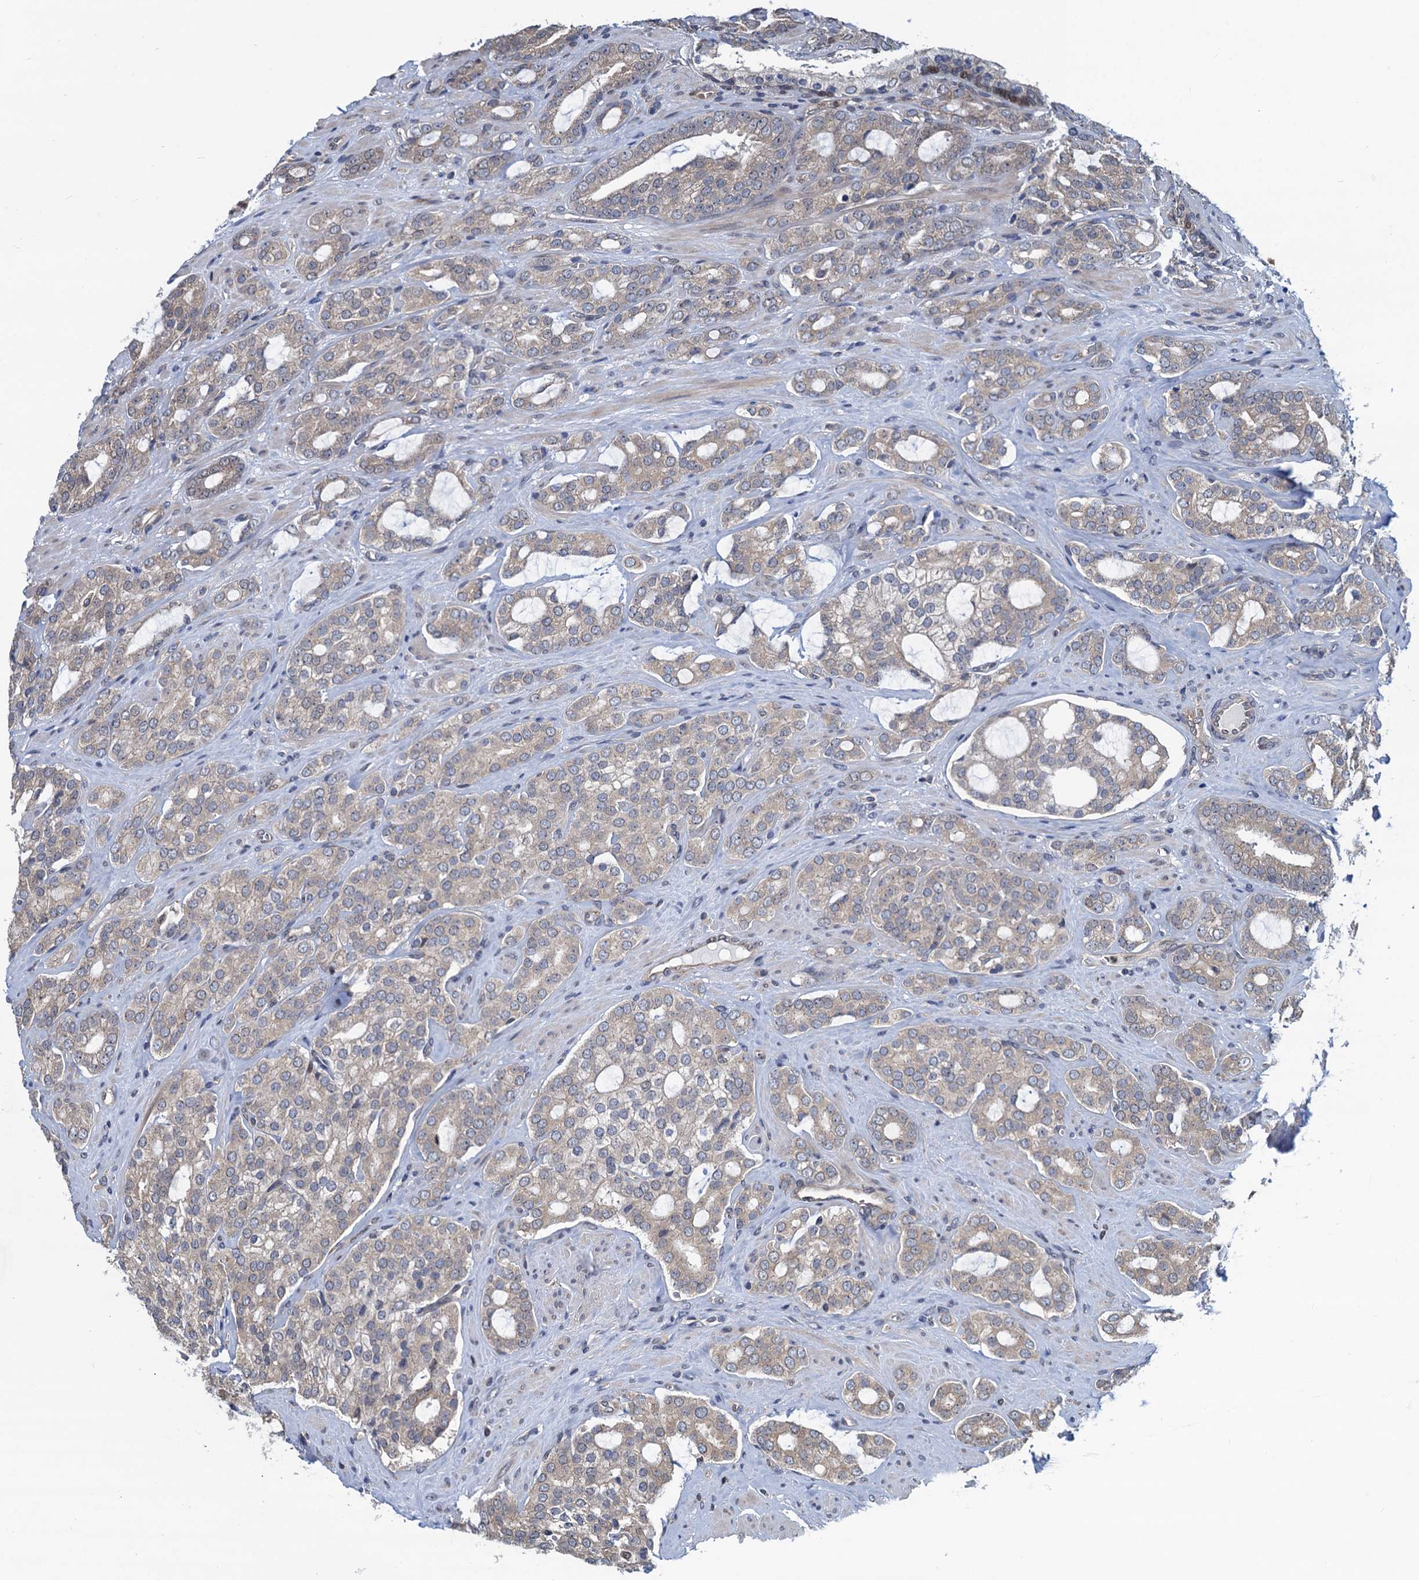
{"staining": {"intensity": "weak", "quantity": "25%-75%", "location": "cytoplasmic/membranous"}, "tissue": "prostate cancer", "cell_type": "Tumor cells", "image_type": "cancer", "snomed": [{"axis": "morphology", "description": "Adenocarcinoma, High grade"}, {"axis": "topography", "description": "Prostate"}], "caption": "Immunohistochemical staining of prostate cancer (adenocarcinoma (high-grade)) demonstrates low levels of weak cytoplasmic/membranous protein staining in about 25%-75% of tumor cells. The protein is stained brown, and the nuclei are stained in blue (DAB IHC with brightfield microscopy, high magnification).", "gene": "RNF125", "patient": {"sex": "male", "age": 63}}